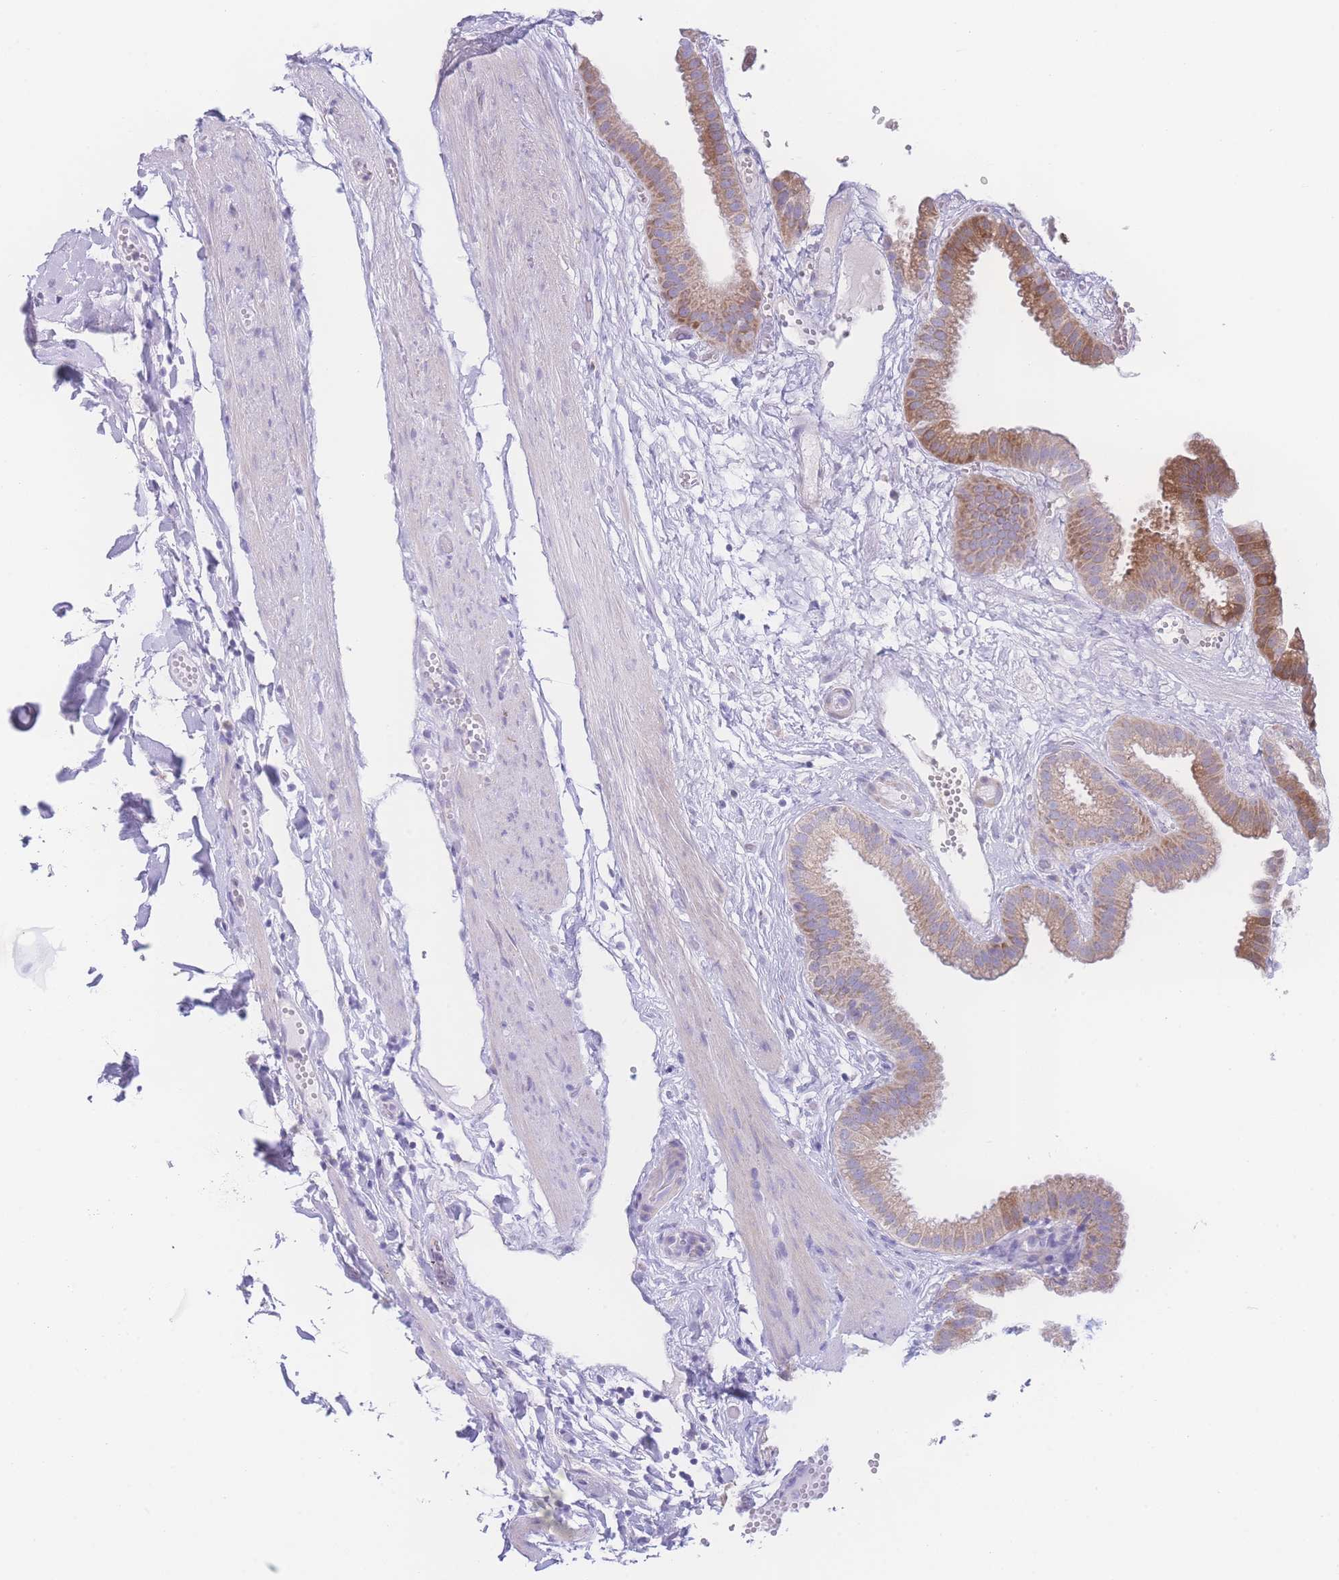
{"staining": {"intensity": "moderate", "quantity": "25%-75%", "location": "cytoplasmic/membranous"}, "tissue": "gallbladder", "cell_type": "Glandular cells", "image_type": "normal", "snomed": [{"axis": "morphology", "description": "Normal tissue, NOS"}, {"axis": "topography", "description": "Gallbladder"}], "caption": "Immunohistochemistry image of benign human gallbladder stained for a protein (brown), which displays medium levels of moderate cytoplasmic/membranous expression in about 25%-75% of glandular cells.", "gene": "NBEAL1", "patient": {"sex": "female", "age": 61}}